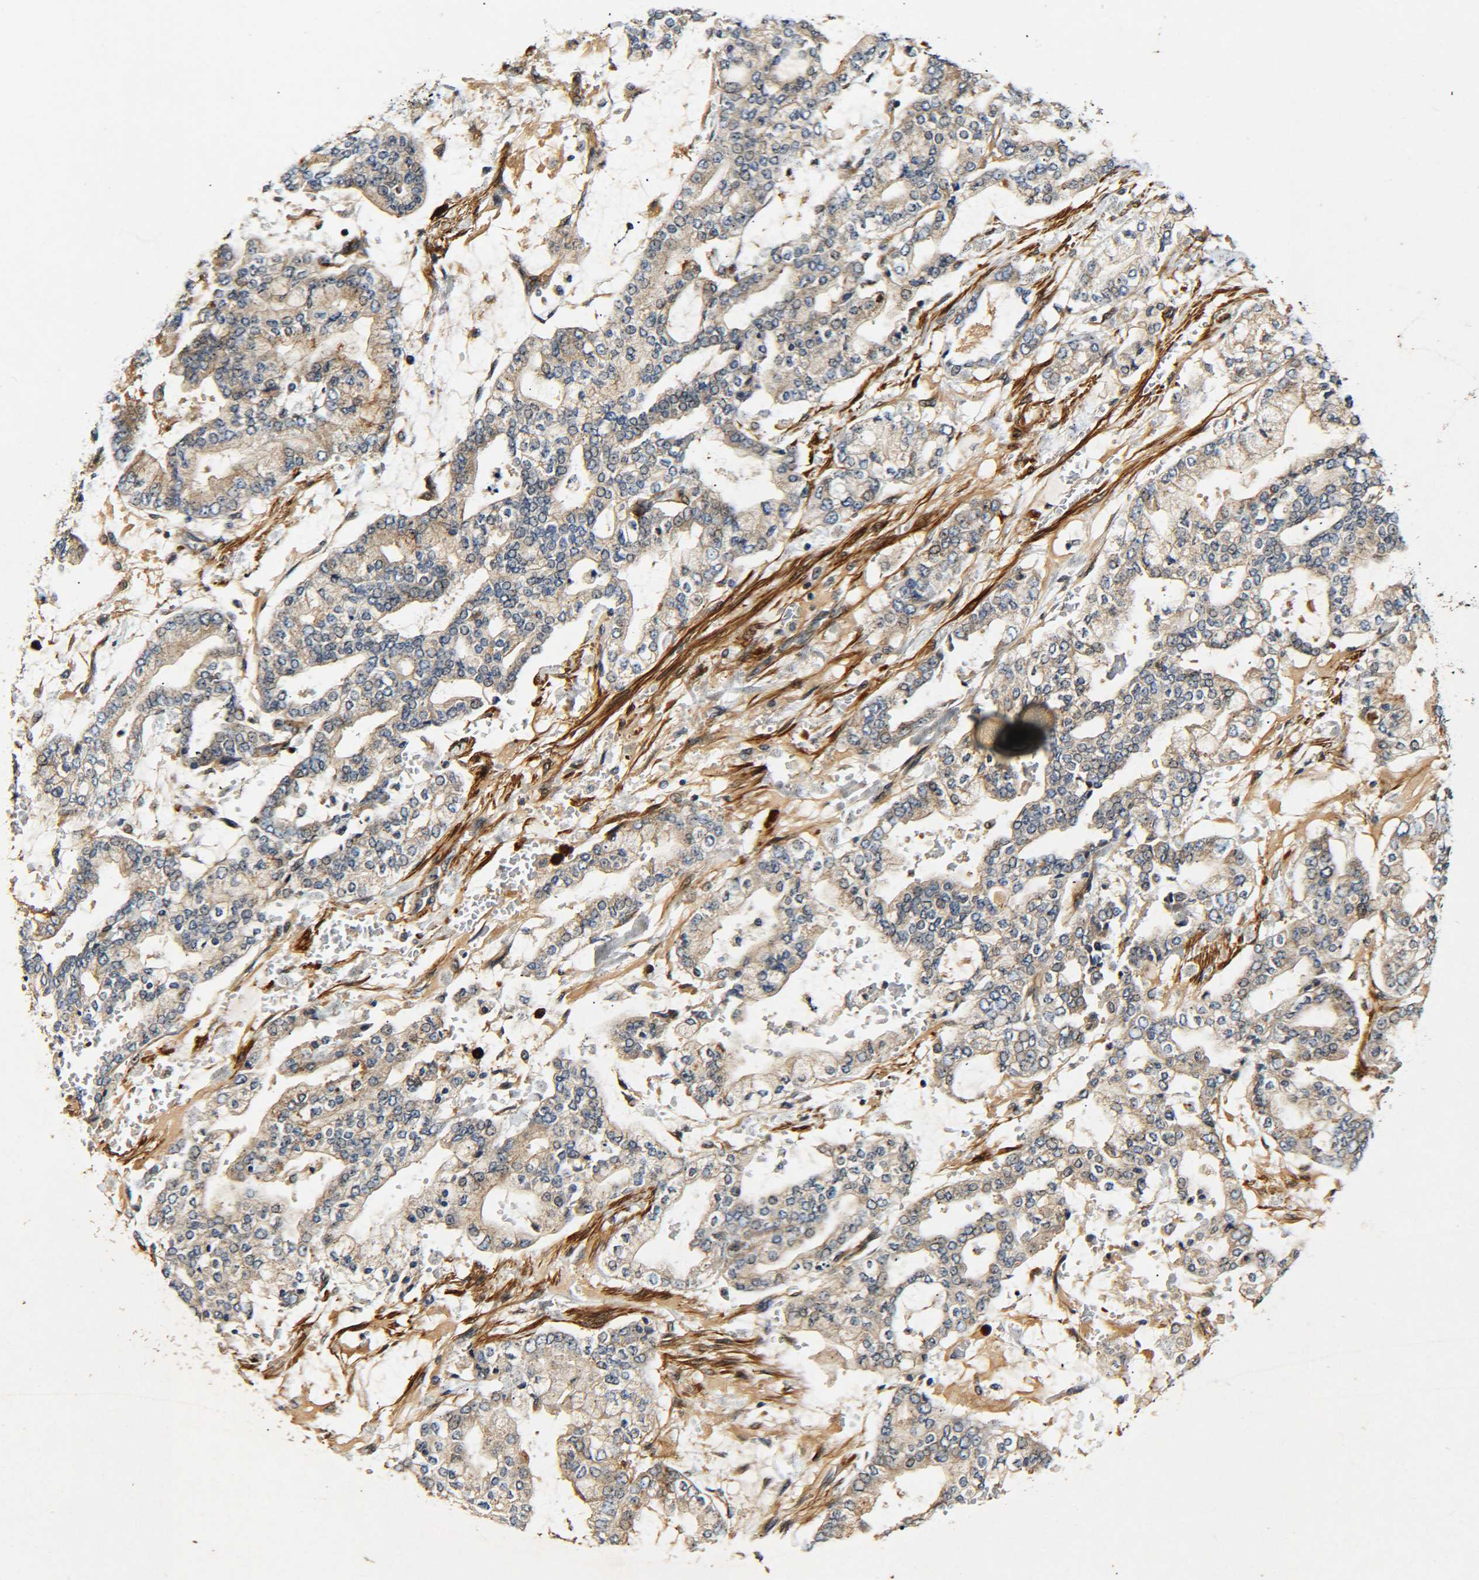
{"staining": {"intensity": "weak", "quantity": ">75%", "location": "cytoplasmic/membranous"}, "tissue": "stomach cancer", "cell_type": "Tumor cells", "image_type": "cancer", "snomed": [{"axis": "morphology", "description": "Normal tissue, NOS"}, {"axis": "morphology", "description": "Adenocarcinoma, NOS"}, {"axis": "topography", "description": "Stomach, upper"}, {"axis": "topography", "description": "Stomach"}], "caption": "Adenocarcinoma (stomach) was stained to show a protein in brown. There is low levels of weak cytoplasmic/membranous expression in approximately >75% of tumor cells.", "gene": "MEIS1", "patient": {"sex": "male", "age": 76}}